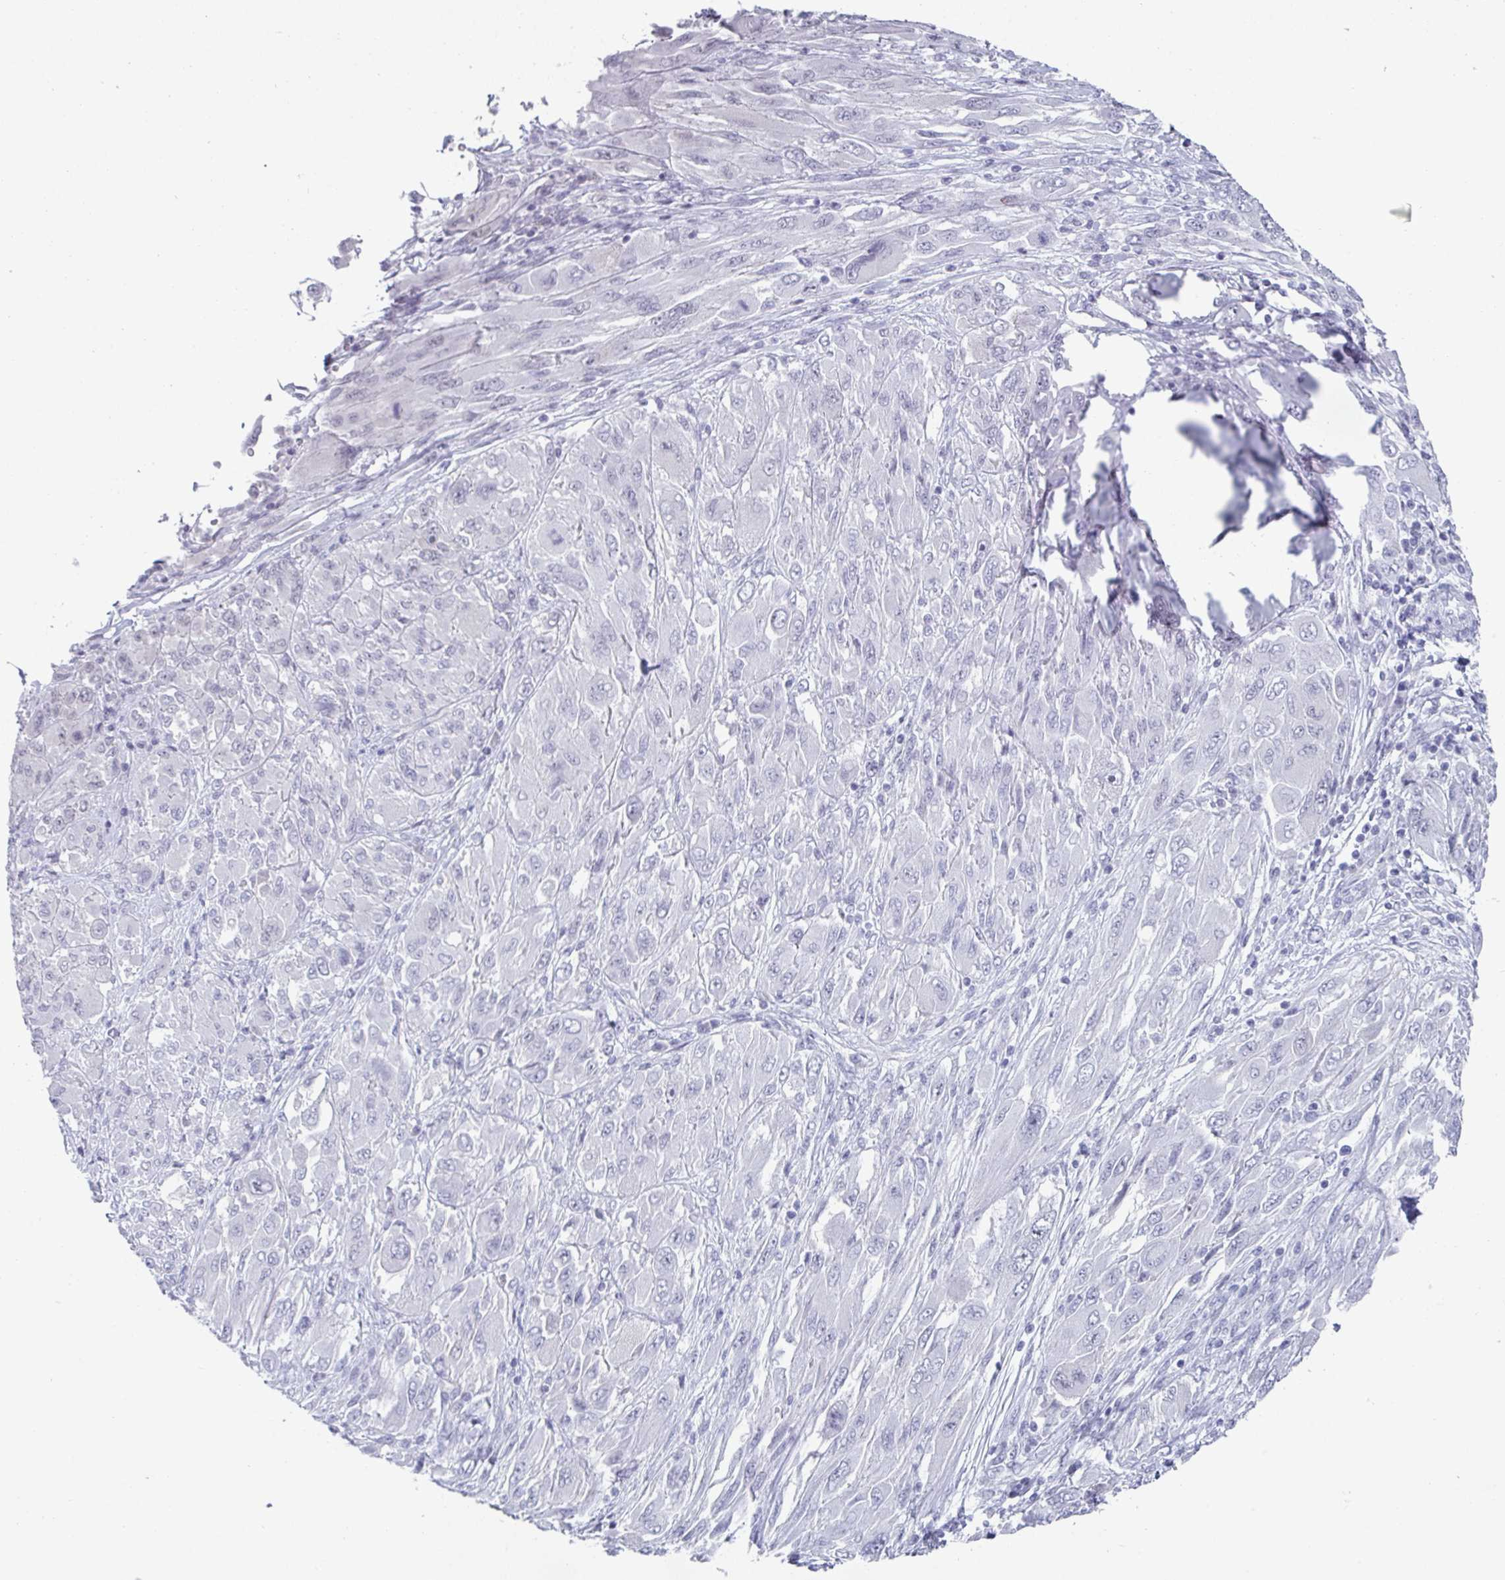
{"staining": {"intensity": "negative", "quantity": "none", "location": "none"}, "tissue": "melanoma", "cell_type": "Tumor cells", "image_type": "cancer", "snomed": [{"axis": "morphology", "description": "Malignant melanoma, NOS"}, {"axis": "topography", "description": "Skin"}], "caption": "The image displays no significant expression in tumor cells of melanoma. (DAB immunohistochemistry (IHC) visualized using brightfield microscopy, high magnification).", "gene": "VSIG10L", "patient": {"sex": "female", "age": 91}}